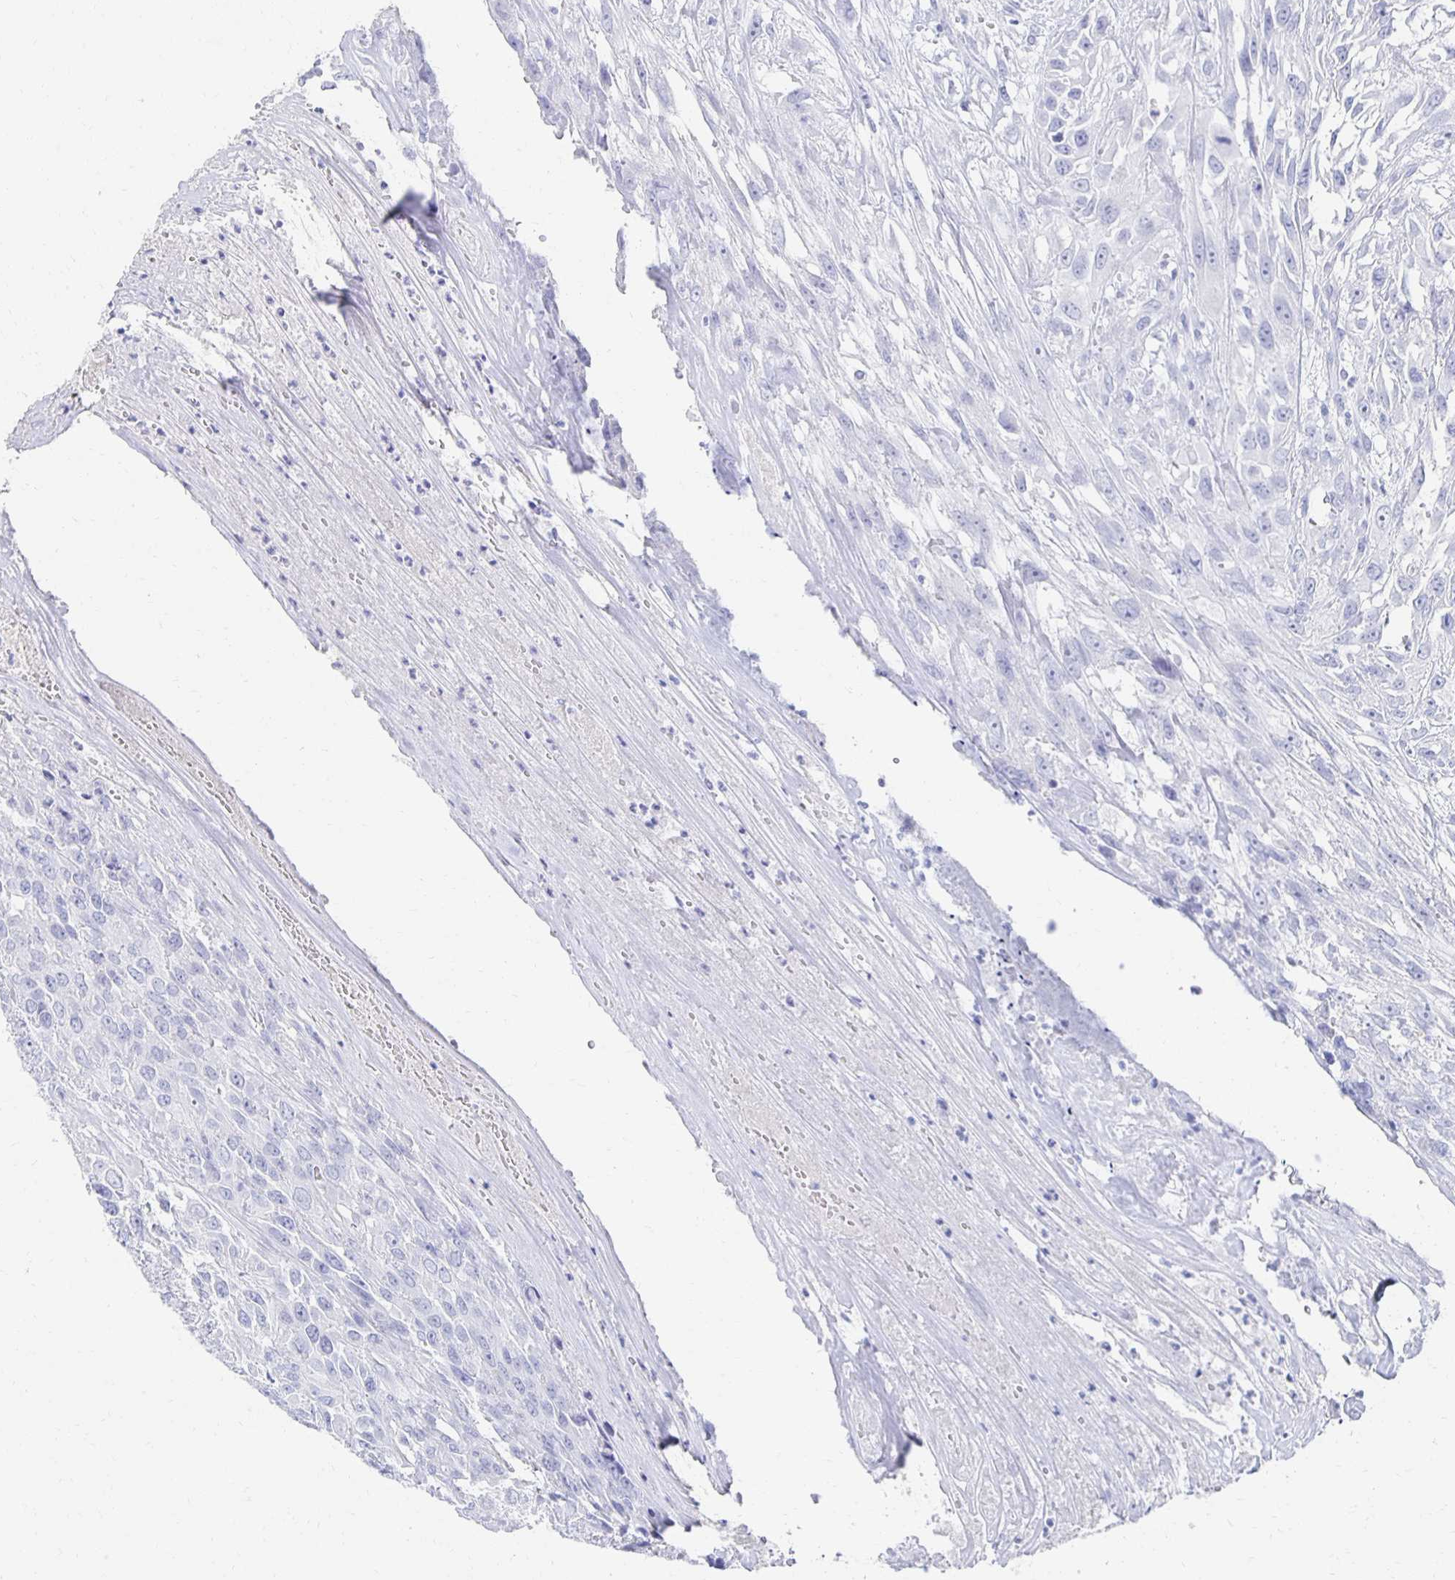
{"staining": {"intensity": "negative", "quantity": "none", "location": "none"}, "tissue": "urothelial cancer", "cell_type": "Tumor cells", "image_type": "cancer", "snomed": [{"axis": "morphology", "description": "Urothelial carcinoma, High grade"}, {"axis": "topography", "description": "Urinary bladder"}], "caption": "Histopathology image shows no protein positivity in tumor cells of urothelial cancer tissue.", "gene": "PRDM7", "patient": {"sex": "male", "age": 67}}